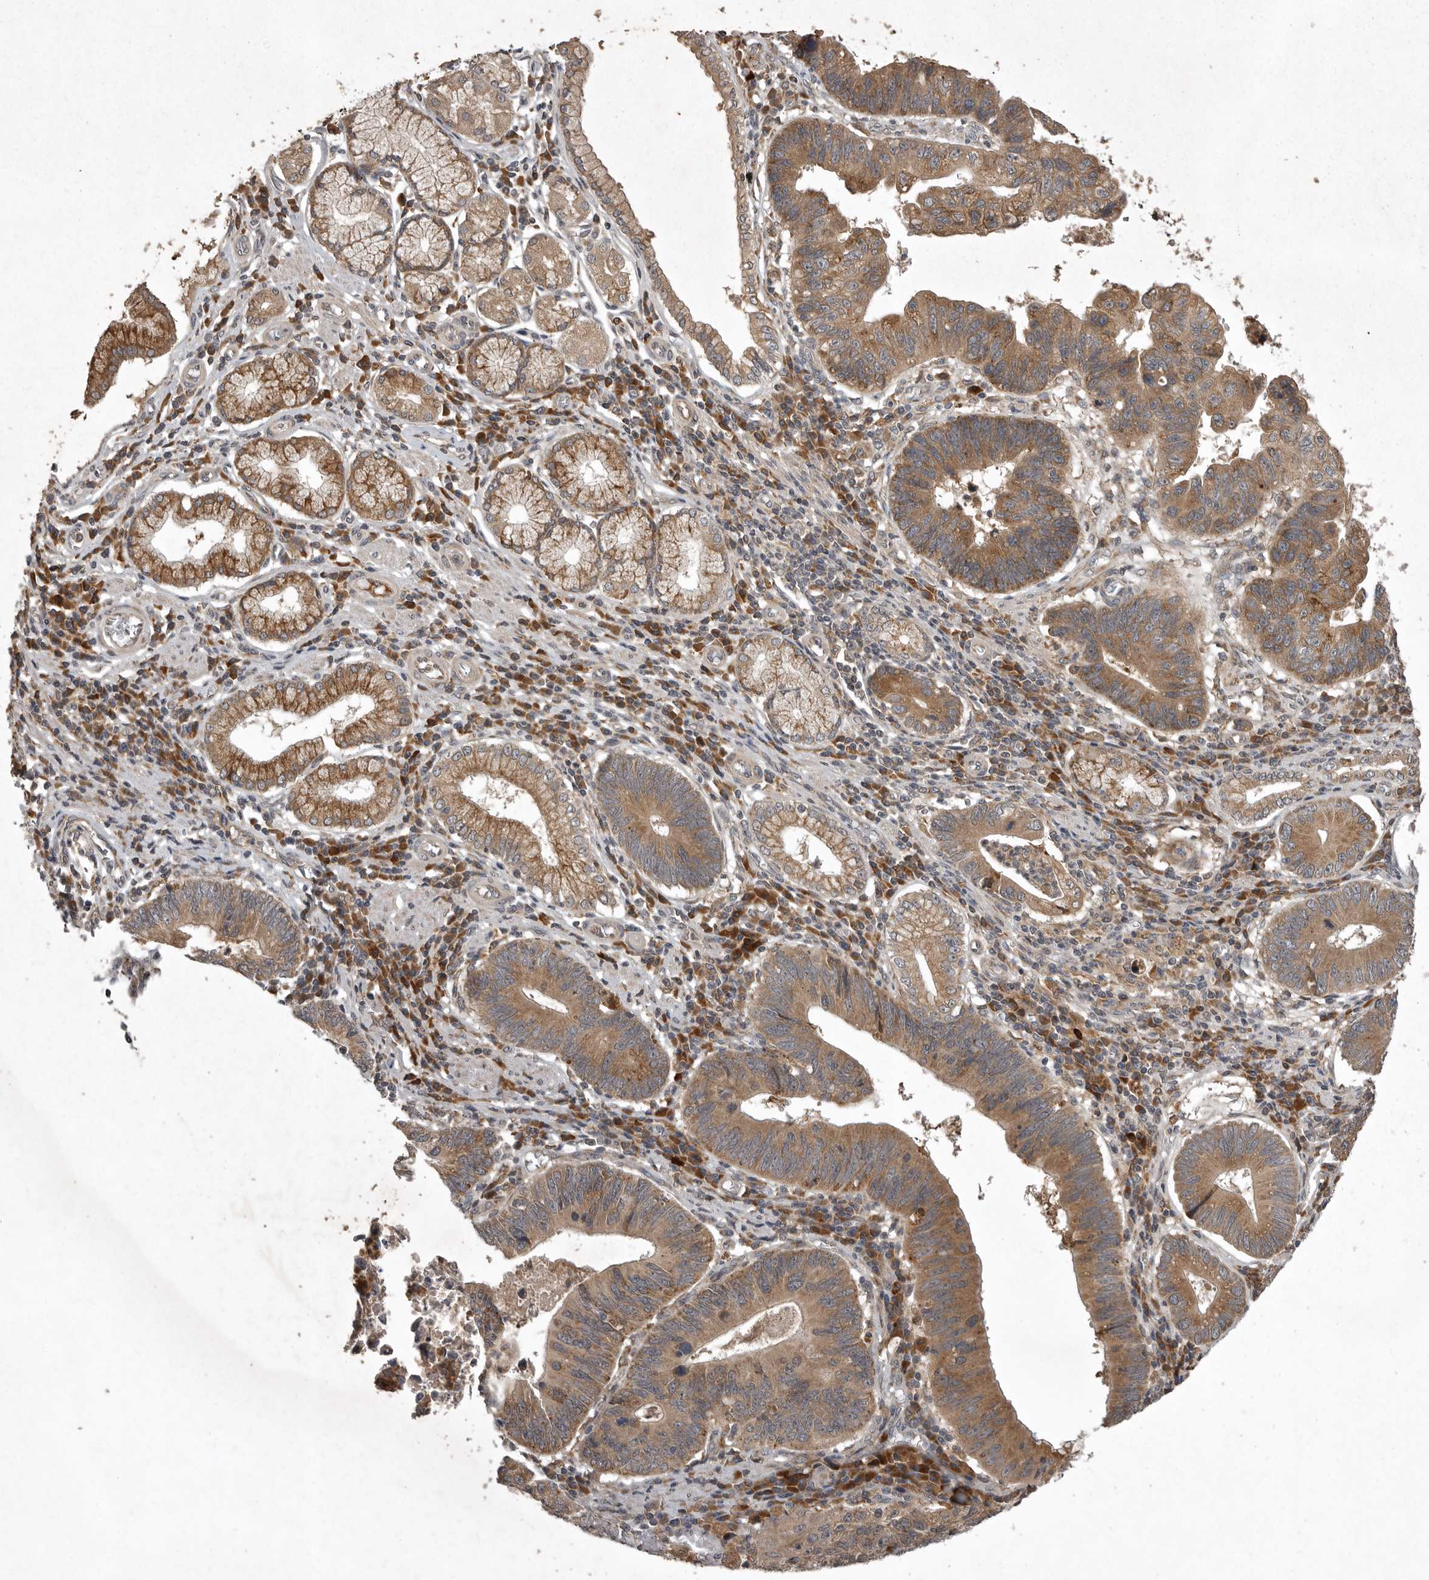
{"staining": {"intensity": "moderate", "quantity": ">75%", "location": "cytoplasmic/membranous"}, "tissue": "stomach cancer", "cell_type": "Tumor cells", "image_type": "cancer", "snomed": [{"axis": "morphology", "description": "Adenocarcinoma, NOS"}, {"axis": "topography", "description": "Stomach"}], "caption": "Brown immunohistochemical staining in stomach cancer reveals moderate cytoplasmic/membranous positivity in approximately >75% of tumor cells.", "gene": "GPR31", "patient": {"sex": "male", "age": 59}}